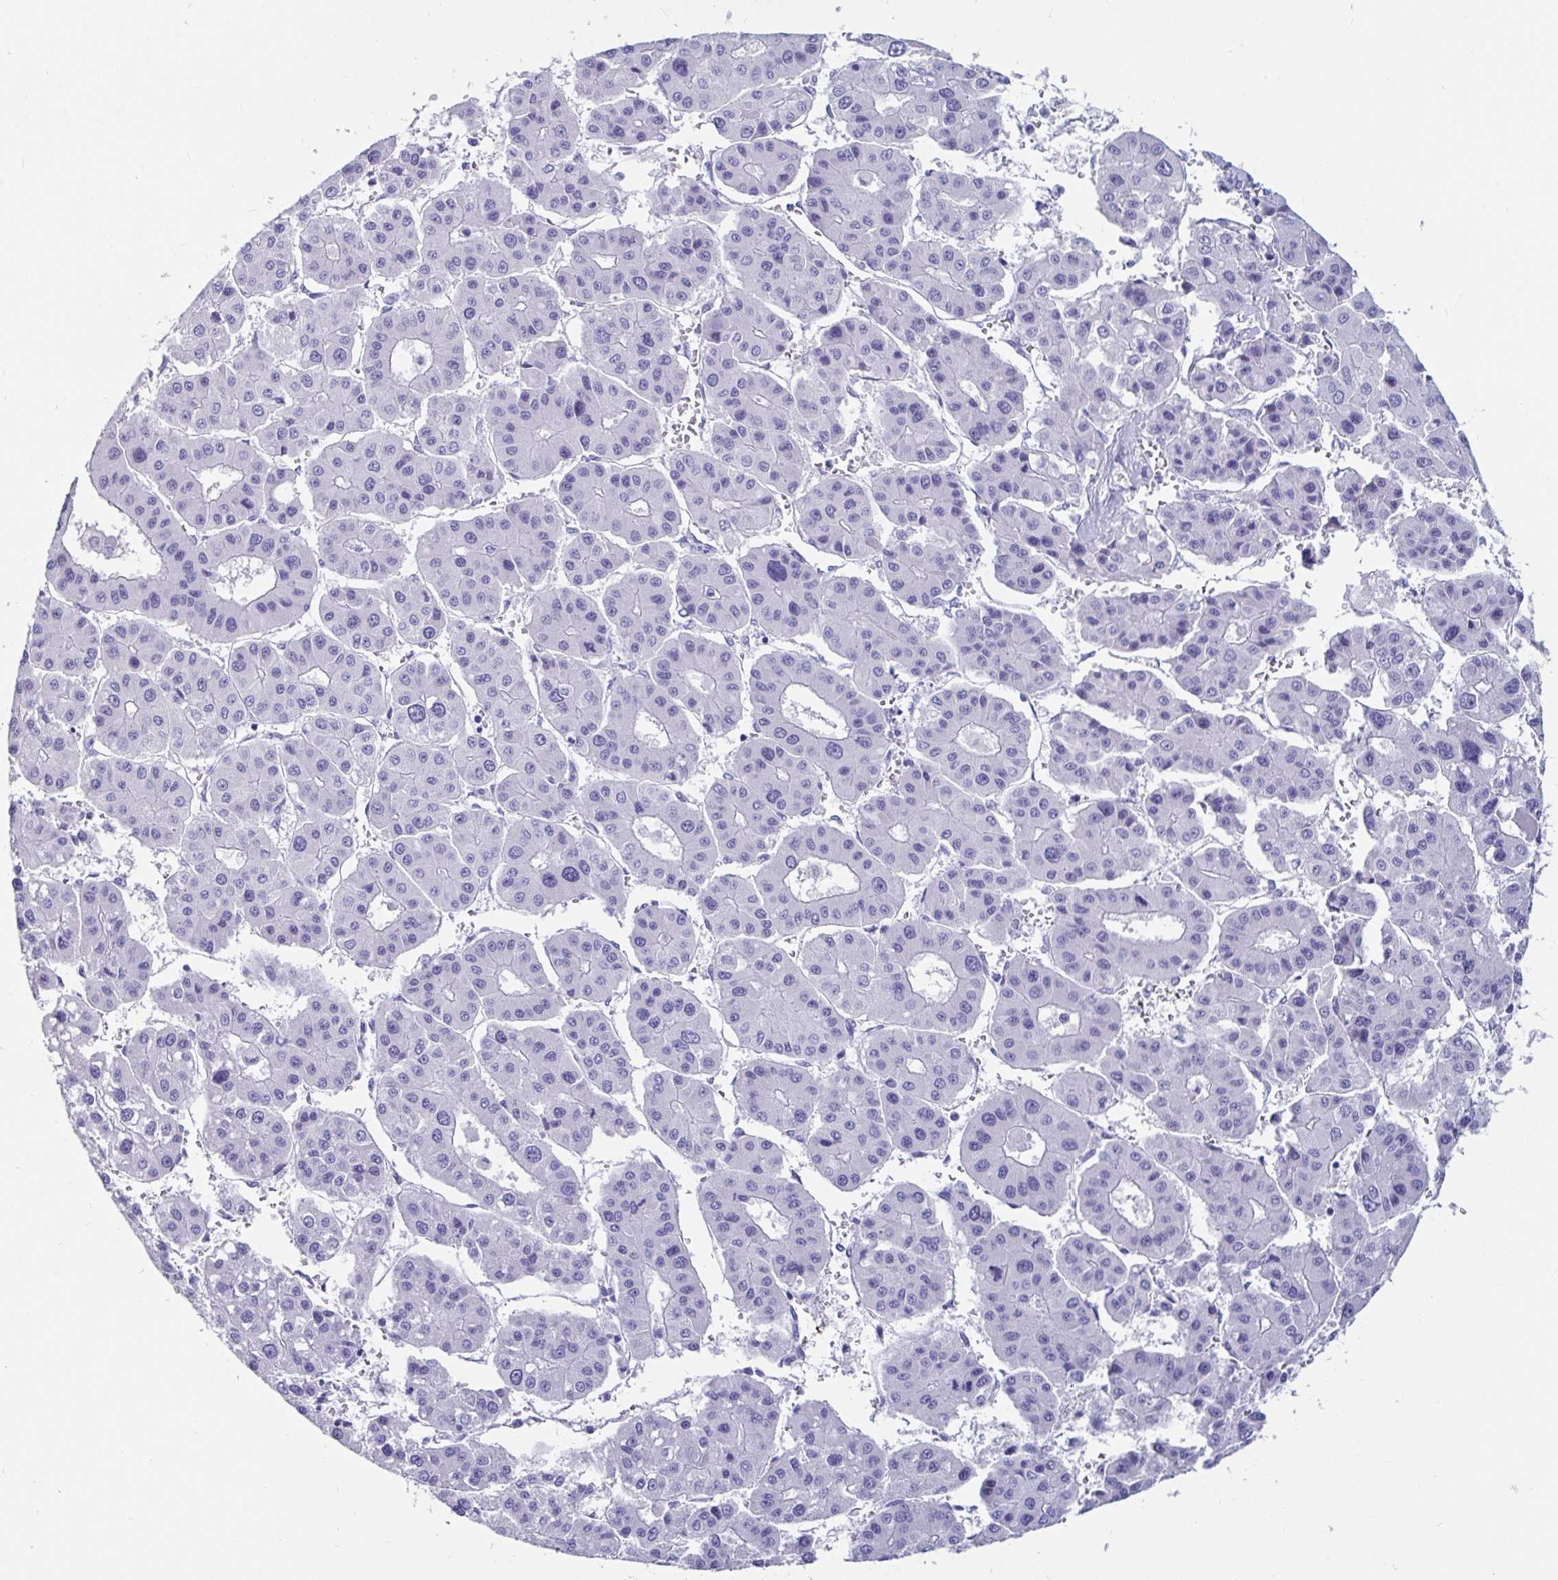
{"staining": {"intensity": "negative", "quantity": "none", "location": "none"}, "tissue": "liver cancer", "cell_type": "Tumor cells", "image_type": "cancer", "snomed": [{"axis": "morphology", "description": "Carcinoma, Hepatocellular, NOS"}, {"axis": "topography", "description": "Liver"}], "caption": "This is an IHC image of human hepatocellular carcinoma (liver). There is no positivity in tumor cells.", "gene": "ZPBP2", "patient": {"sex": "male", "age": 73}}